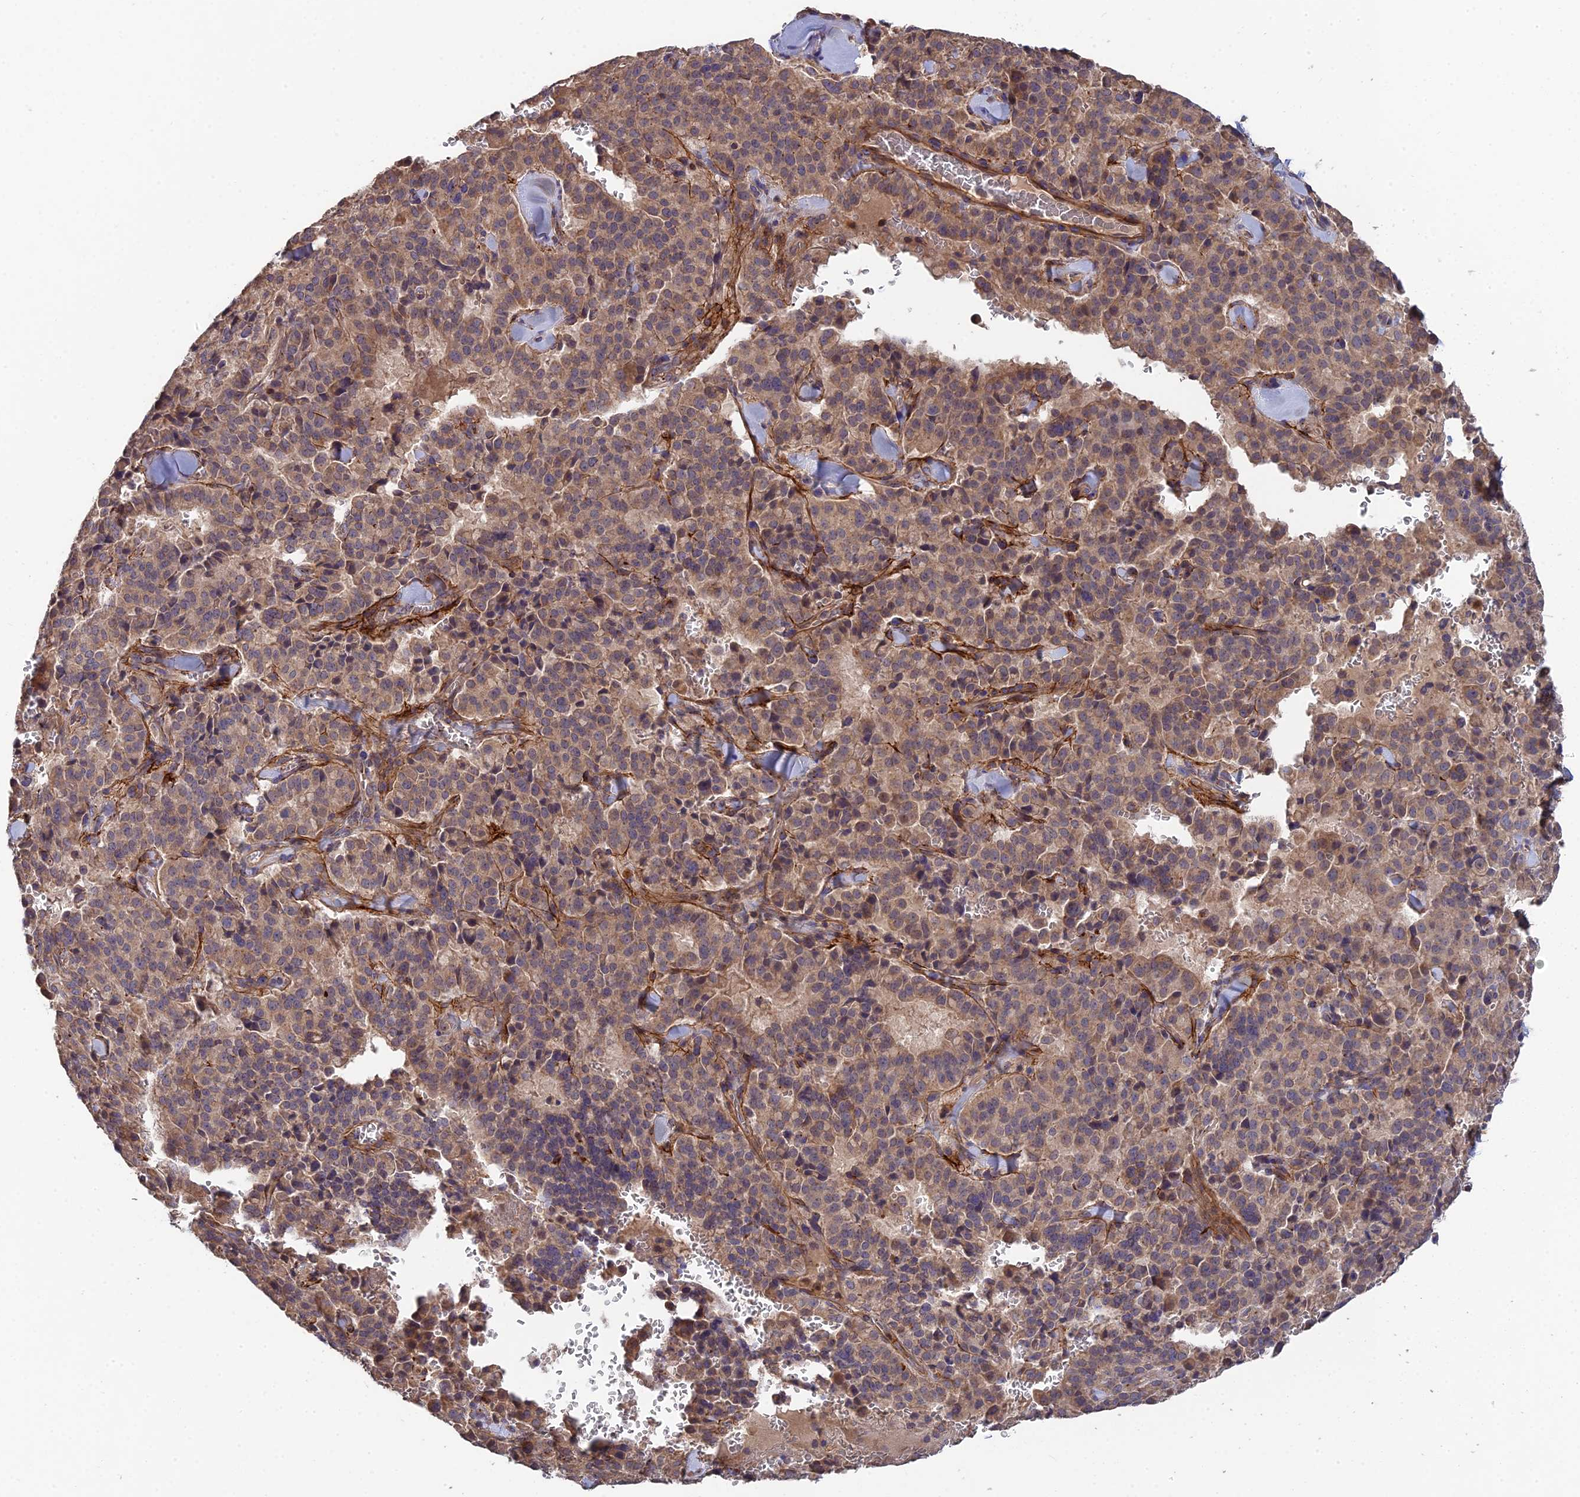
{"staining": {"intensity": "weak", "quantity": ">75%", "location": "cytoplasmic/membranous"}, "tissue": "pancreatic cancer", "cell_type": "Tumor cells", "image_type": "cancer", "snomed": [{"axis": "morphology", "description": "Adenocarcinoma, NOS"}, {"axis": "topography", "description": "Pancreas"}], "caption": "Pancreatic adenocarcinoma was stained to show a protein in brown. There is low levels of weak cytoplasmic/membranous staining in approximately >75% of tumor cells.", "gene": "RPIA", "patient": {"sex": "male", "age": 65}}